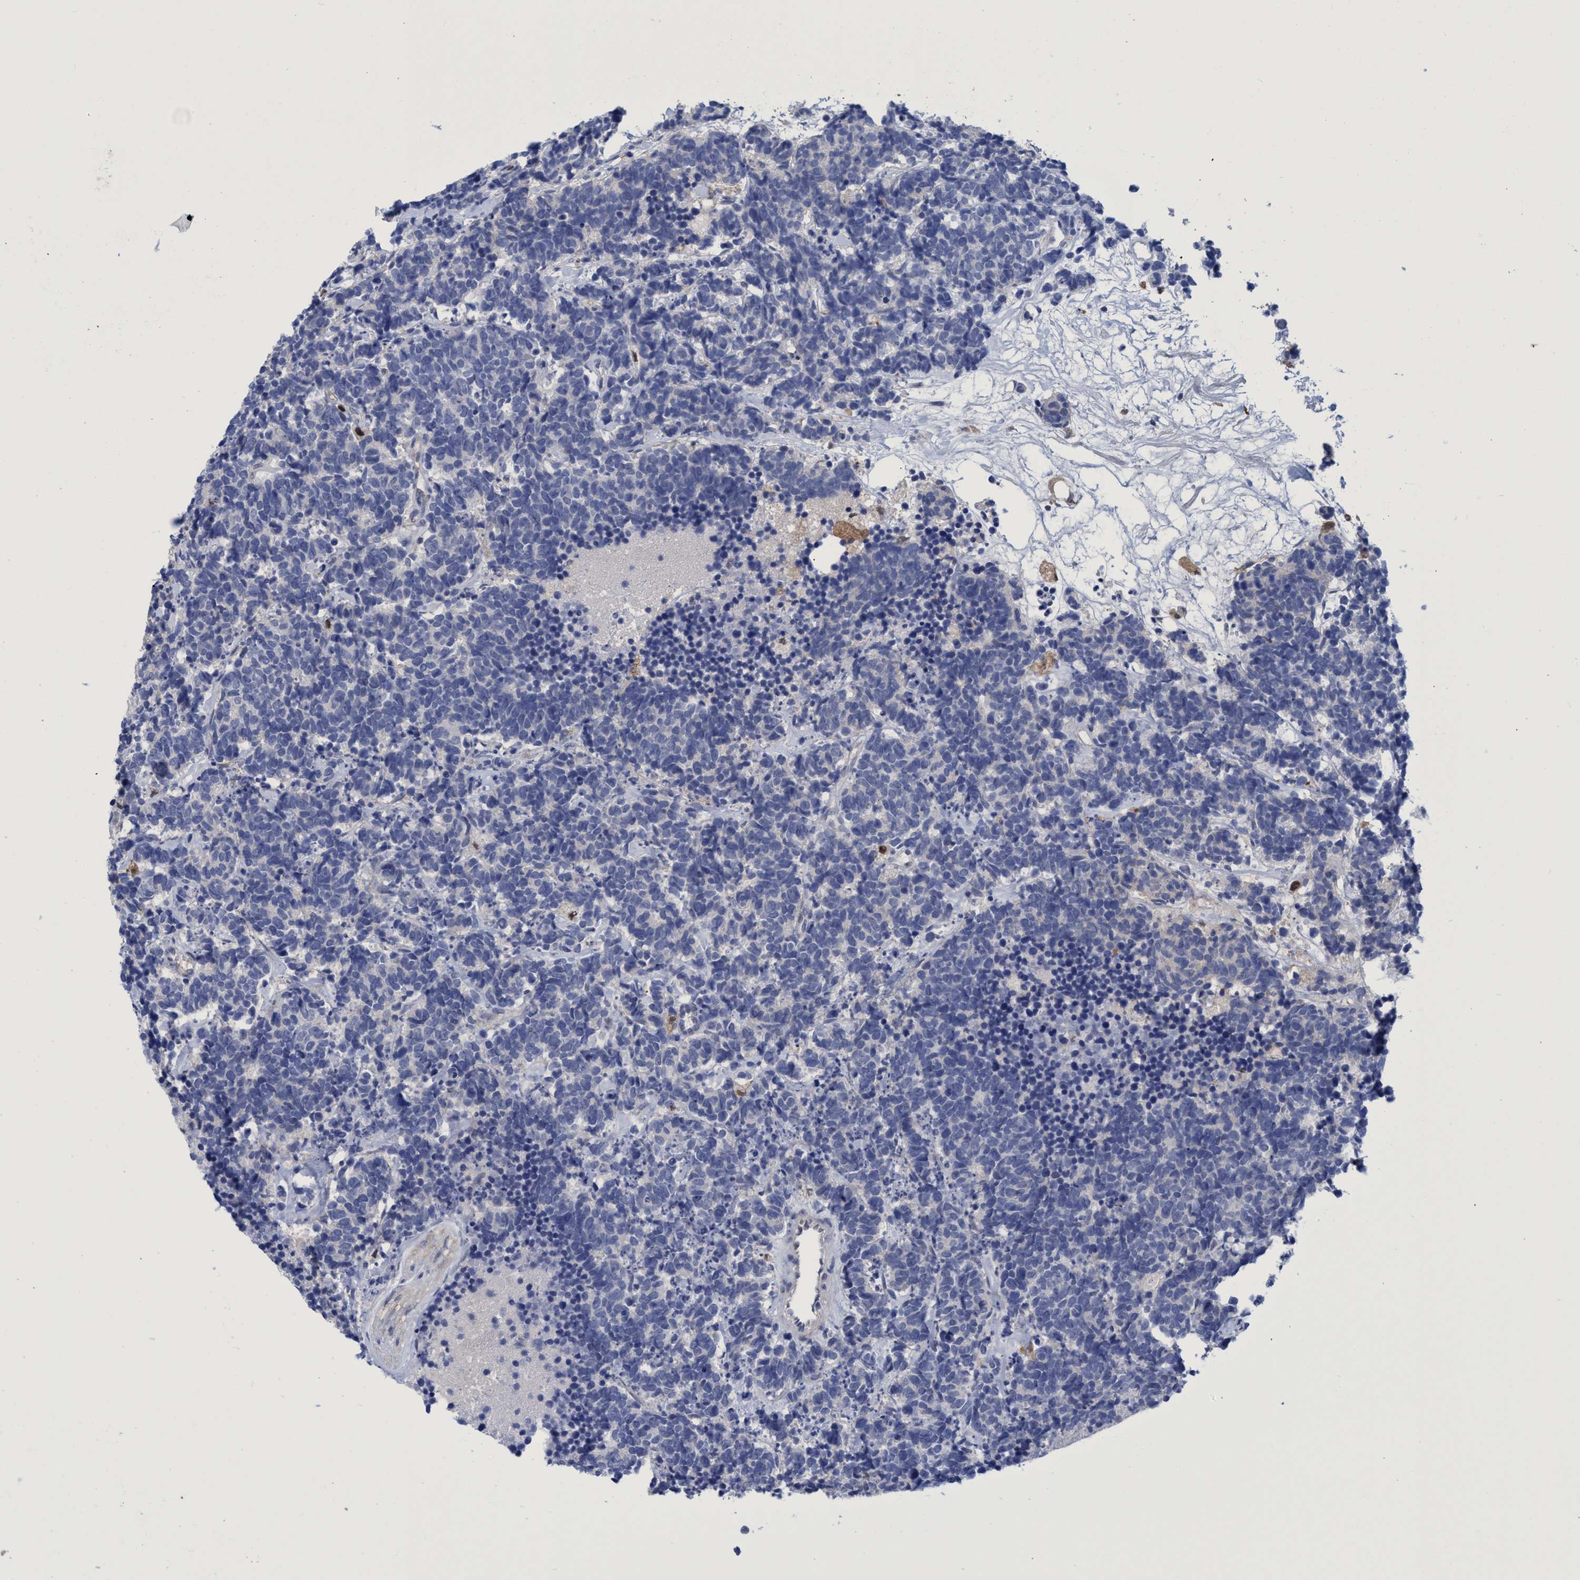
{"staining": {"intensity": "negative", "quantity": "none", "location": "none"}, "tissue": "carcinoid", "cell_type": "Tumor cells", "image_type": "cancer", "snomed": [{"axis": "morphology", "description": "Carcinoma, NOS"}, {"axis": "morphology", "description": "Carcinoid, malignant, NOS"}, {"axis": "topography", "description": "Urinary bladder"}], "caption": "IHC histopathology image of neoplastic tissue: human carcinoid stained with DAB (3,3'-diaminobenzidine) exhibits no significant protein staining in tumor cells.", "gene": "PNPO", "patient": {"sex": "male", "age": 57}}